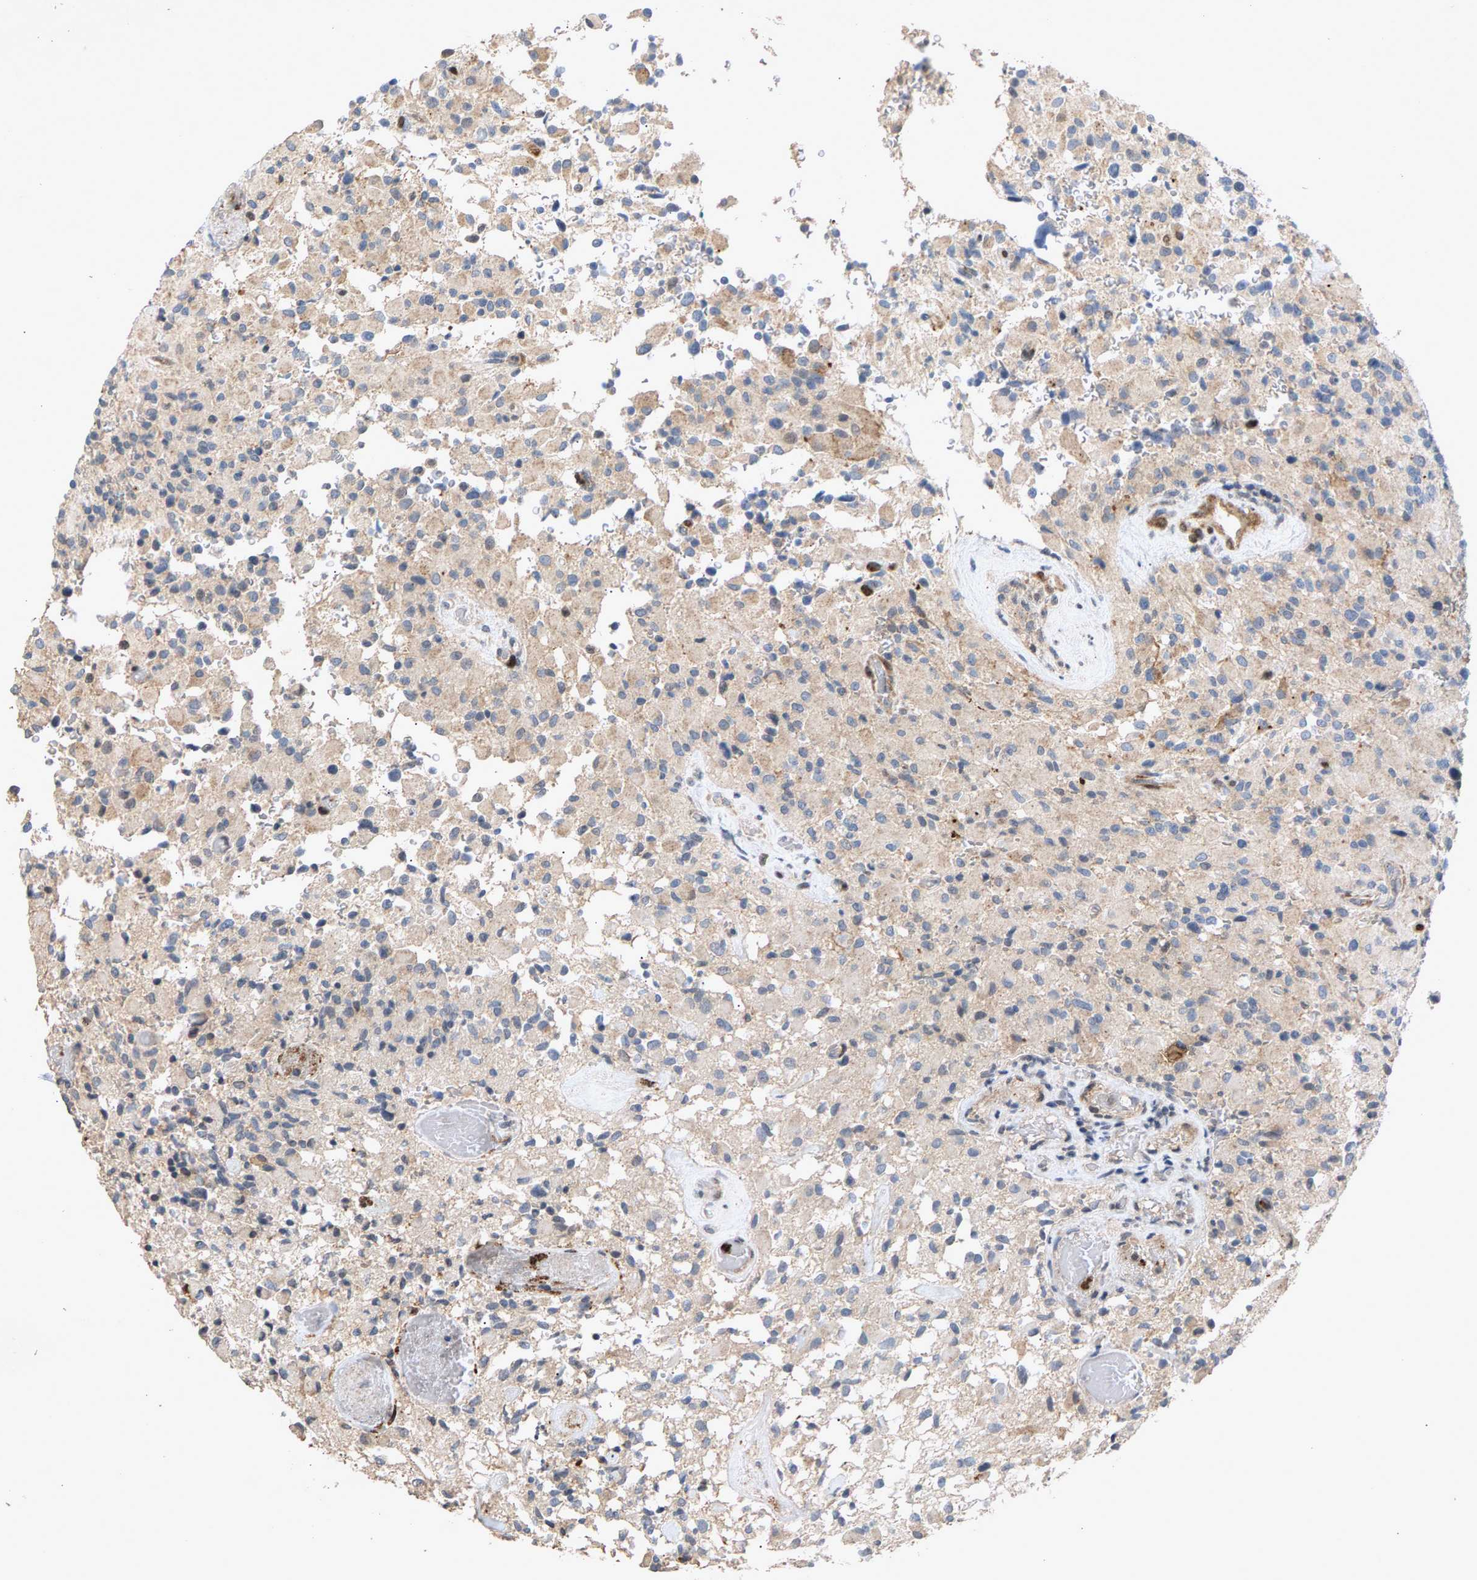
{"staining": {"intensity": "weak", "quantity": "25%-75%", "location": "cytoplasmic/membranous"}, "tissue": "glioma", "cell_type": "Tumor cells", "image_type": "cancer", "snomed": [{"axis": "morphology", "description": "Glioma, malignant, High grade"}, {"axis": "topography", "description": "Brain"}], "caption": "This image exhibits immunohistochemistry (IHC) staining of human malignant high-grade glioma, with low weak cytoplasmic/membranous positivity in approximately 25%-75% of tumor cells.", "gene": "ZPR1", "patient": {"sex": "male", "age": 71}}